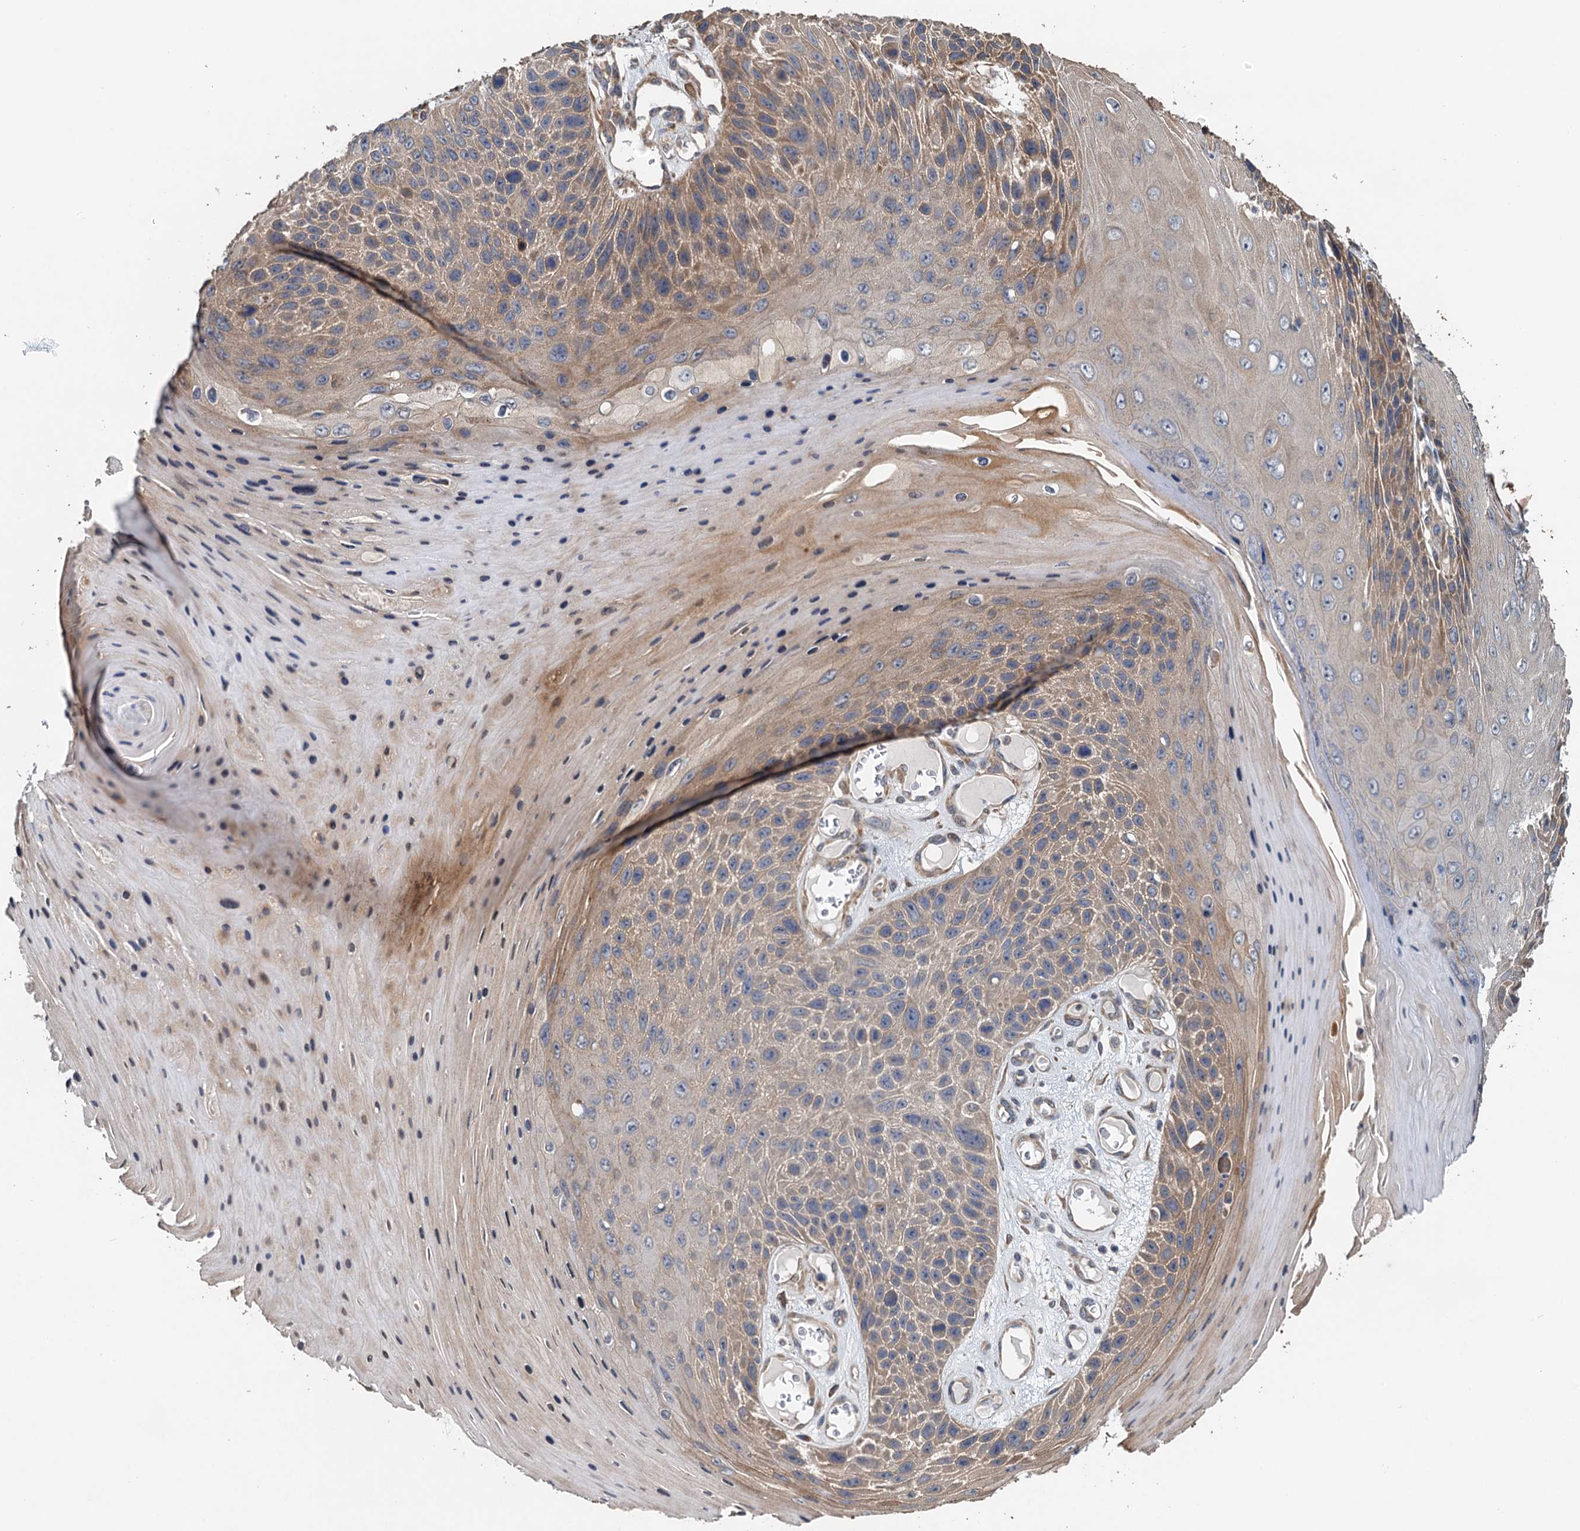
{"staining": {"intensity": "weak", "quantity": "25%-75%", "location": "cytoplasmic/membranous"}, "tissue": "skin cancer", "cell_type": "Tumor cells", "image_type": "cancer", "snomed": [{"axis": "morphology", "description": "Squamous cell carcinoma, NOS"}, {"axis": "topography", "description": "Skin"}], "caption": "Skin cancer stained with a protein marker displays weak staining in tumor cells.", "gene": "MEAK7", "patient": {"sex": "female", "age": 88}}